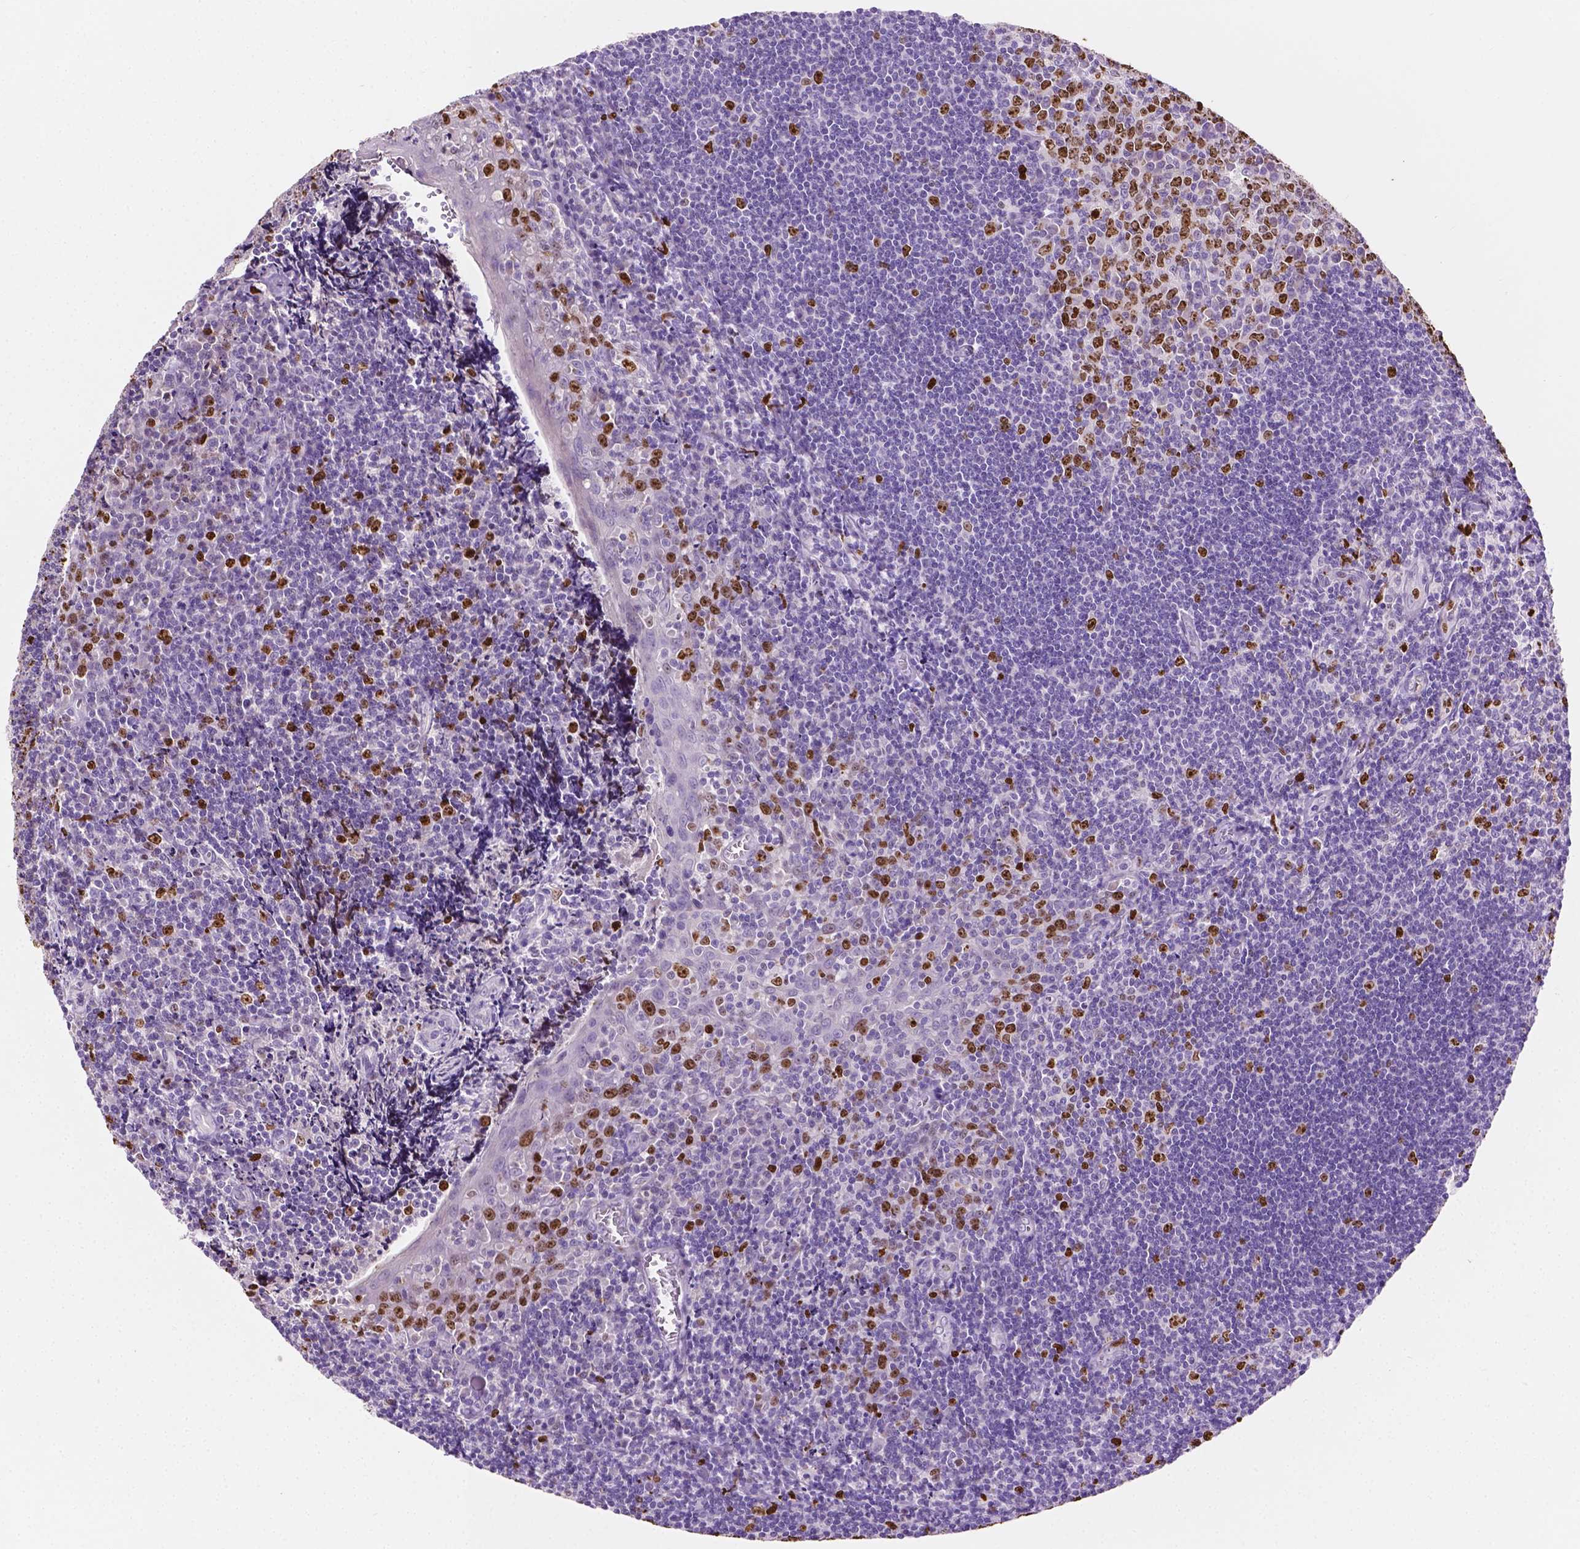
{"staining": {"intensity": "moderate", "quantity": ">75%", "location": "nuclear"}, "tissue": "tonsil", "cell_type": "Germinal center cells", "image_type": "normal", "snomed": [{"axis": "morphology", "description": "Normal tissue, NOS"}, {"axis": "morphology", "description": "Inflammation, NOS"}, {"axis": "topography", "description": "Tonsil"}], "caption": "Immunohistochemistry histopathology image of unremarkable tonsil: human tonsil stained using immunohistochemistry displays medium levels of moderate protein expression localized specifically in the nuclear of germinal center cells, appearing as a nuclear brown color.", "gene": "SIAH2", "patient": {"sex": "female", "age": 31}}